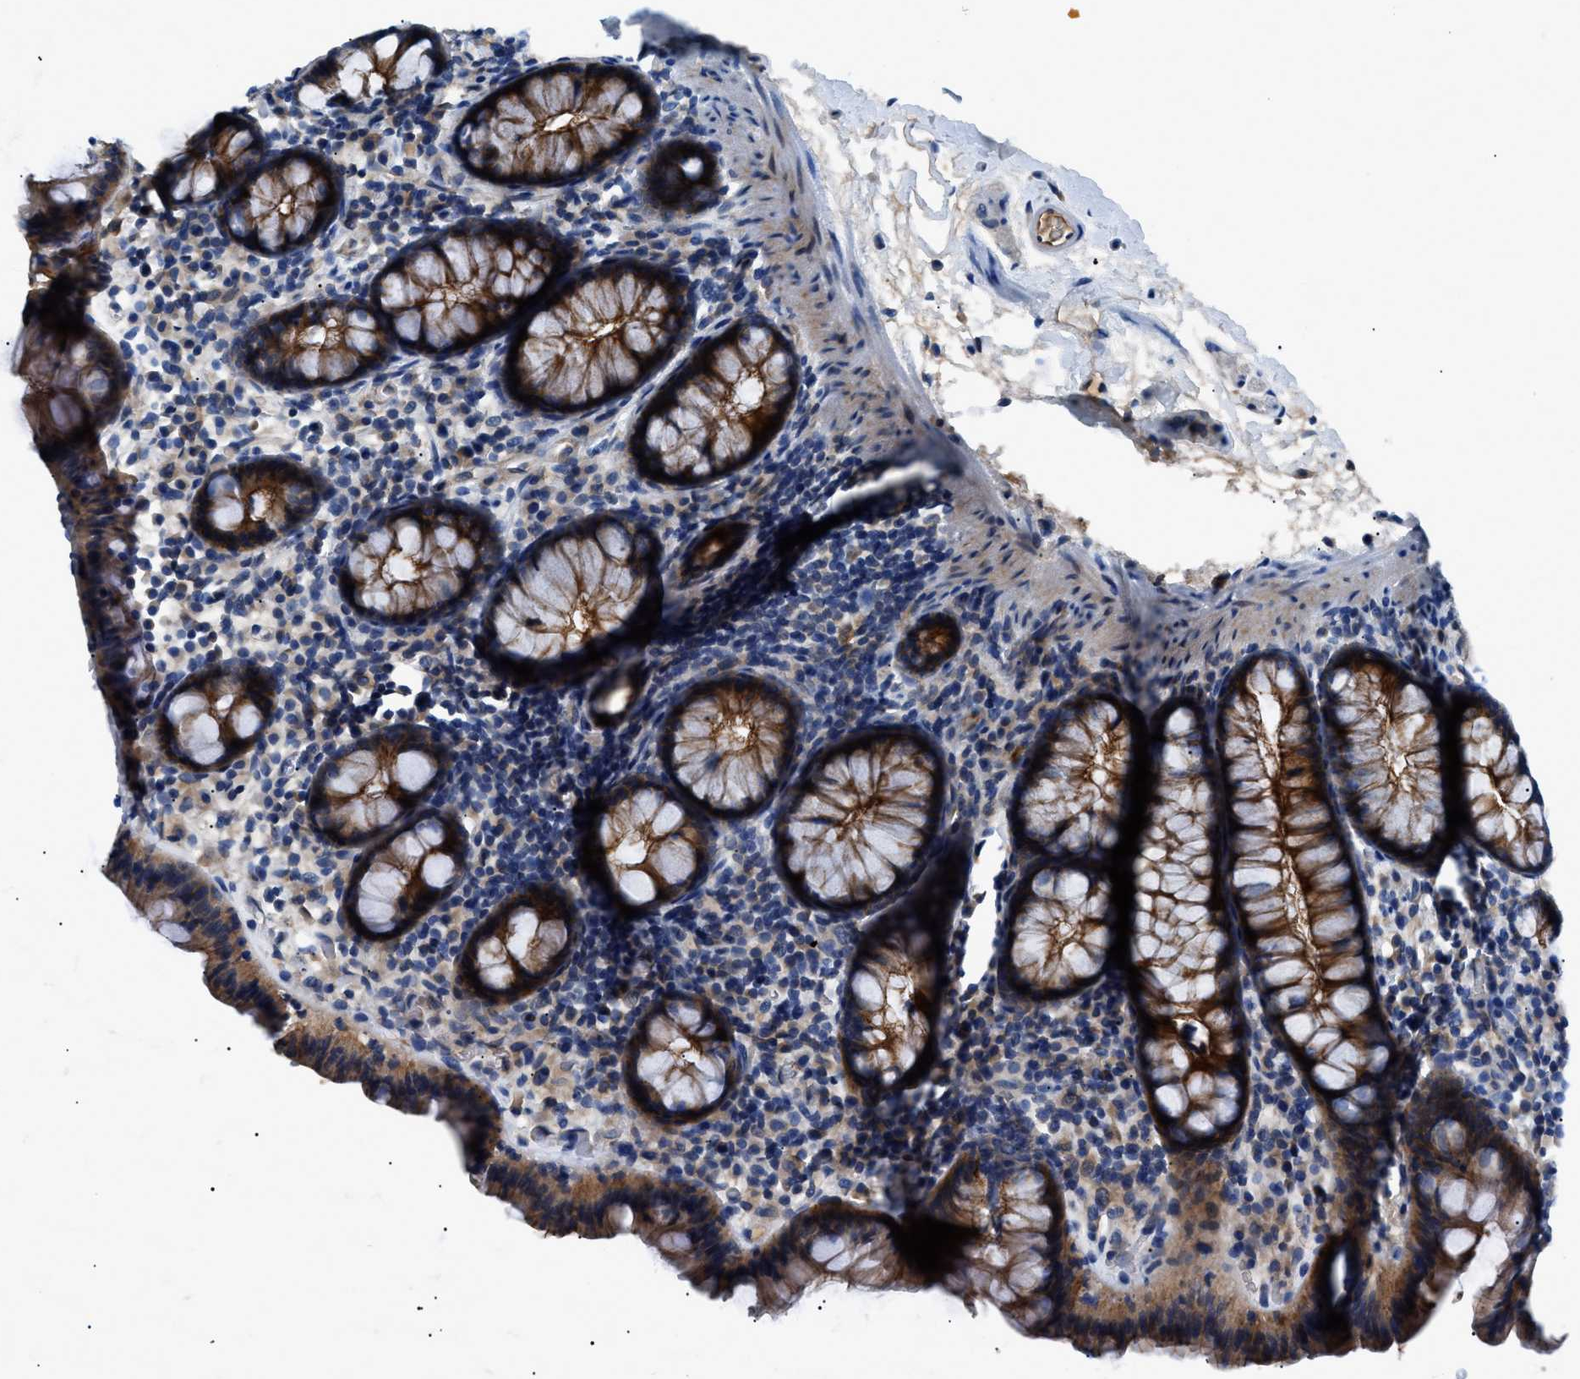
{"staining": {"intensity": "weak", "quantity": "25%-75%", "location": "cytoplasmic/membranous"}, "tissue": "colon", "cell_type": "Endothelial cells", "image_type": "normal", "snomed": [{"axis": "morphology", "description": "Normal tissue, NOS"}, {"axis": "topography", "description": "Colon"}], "caption": "The histopathology image reveals immunohistochemical staining of benign colon. There is weak cytoplasmic/membranous positivity is appreciated in approximately 25%-75% of endothelial cells.", "gene": "ZDHHC24", "patient": {"sex": "female", "age": 80}}